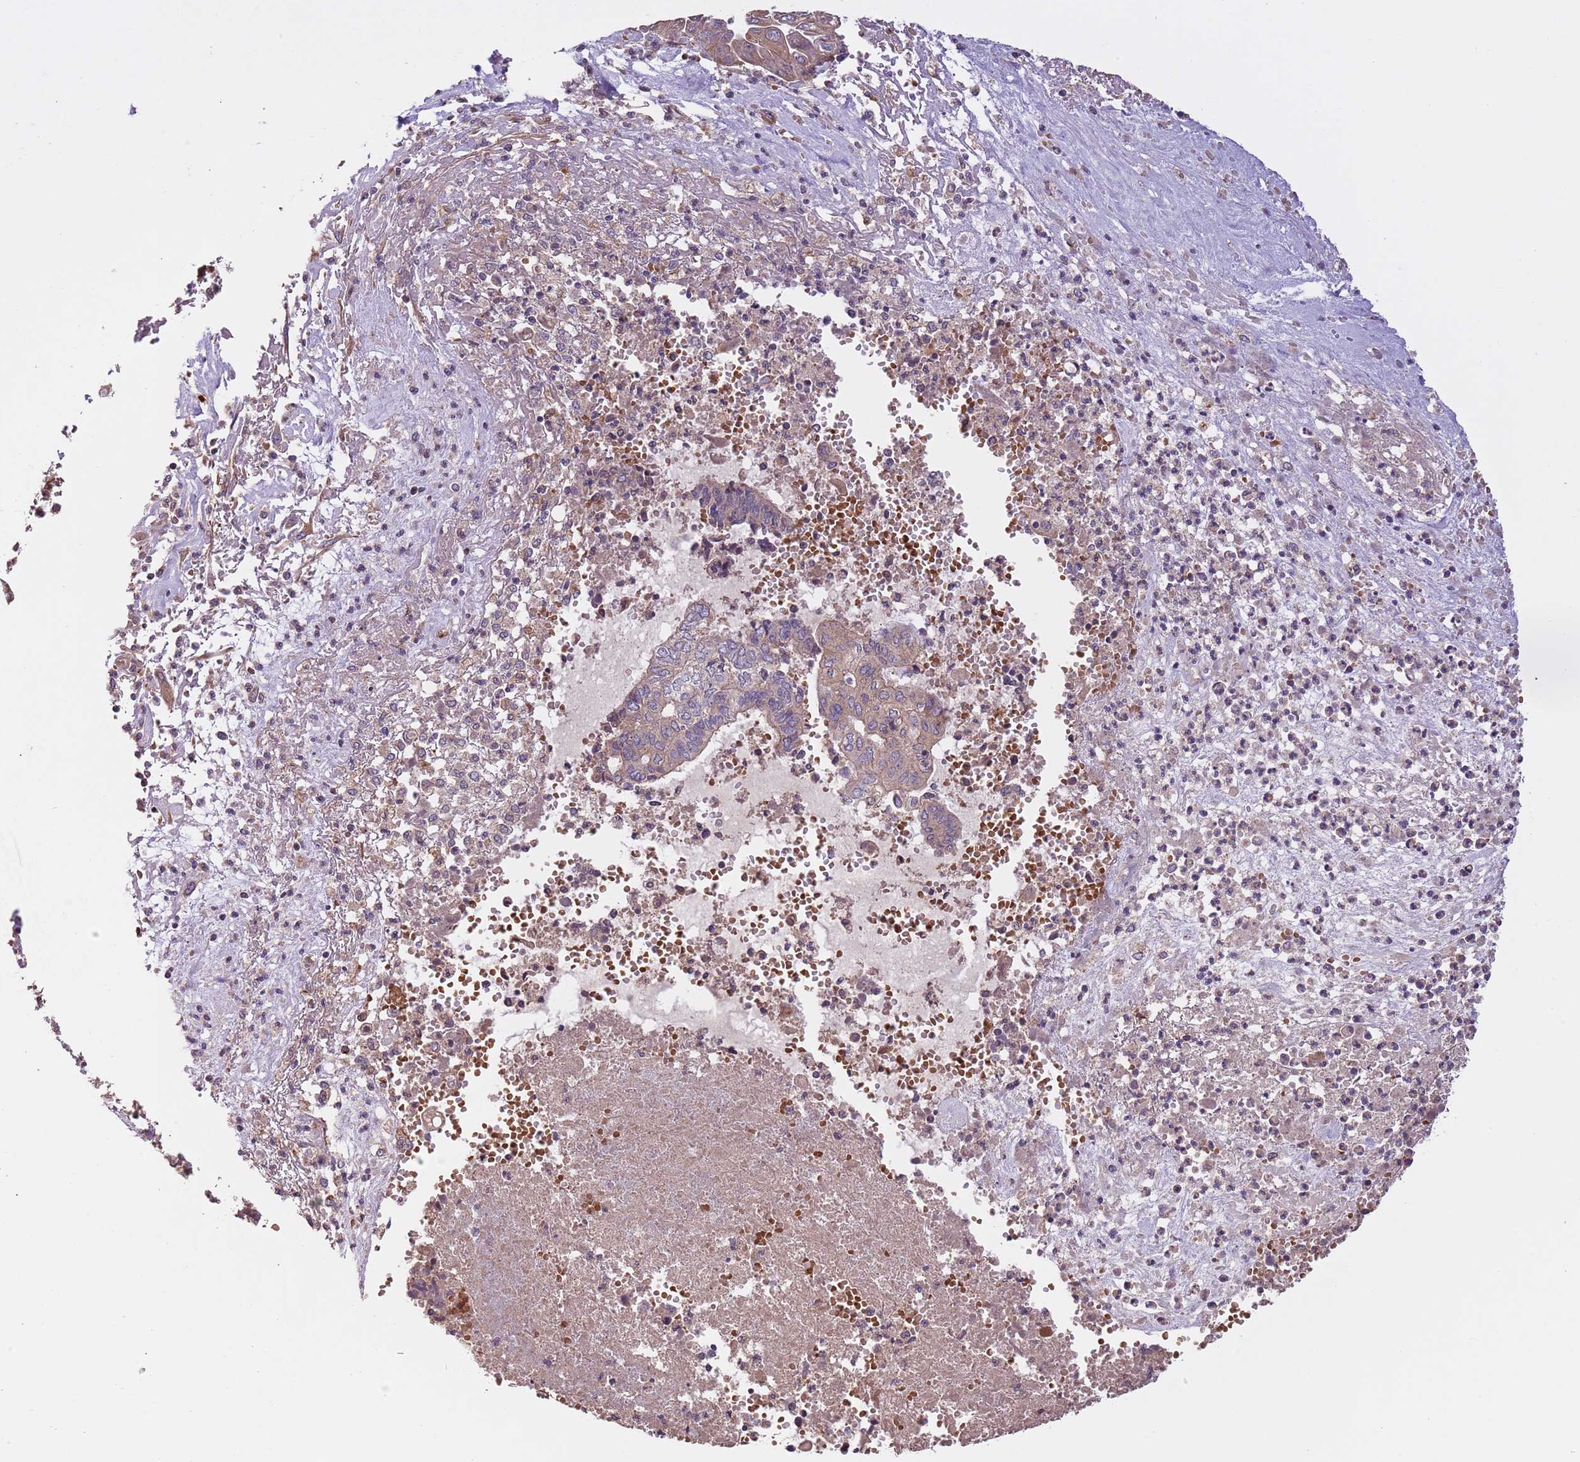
{"staining": {"intensity": "weak", "quantity": "25%-75%", "location": "cytoplasmic/membranous"}, "tissue": "endometrial cancer", "cell_type": "Tumor cells", "image_type": "cancer", "snomed": [{"axis": "morphology", "description": "Adenocarcinoma, NOS"}, {"axis": "topography", "description": "Uterus"}, {"axis": "topography", "description": "Endometrium"}], "caption": "There is low levels of weak cytoplasmic/membranous staining in tumor cells of endometrial cancer, as demonstrated by immunohistochemical staining (brown color).", "gene": "FAM89B", "patient": {"sex": "female", "age": 70}}